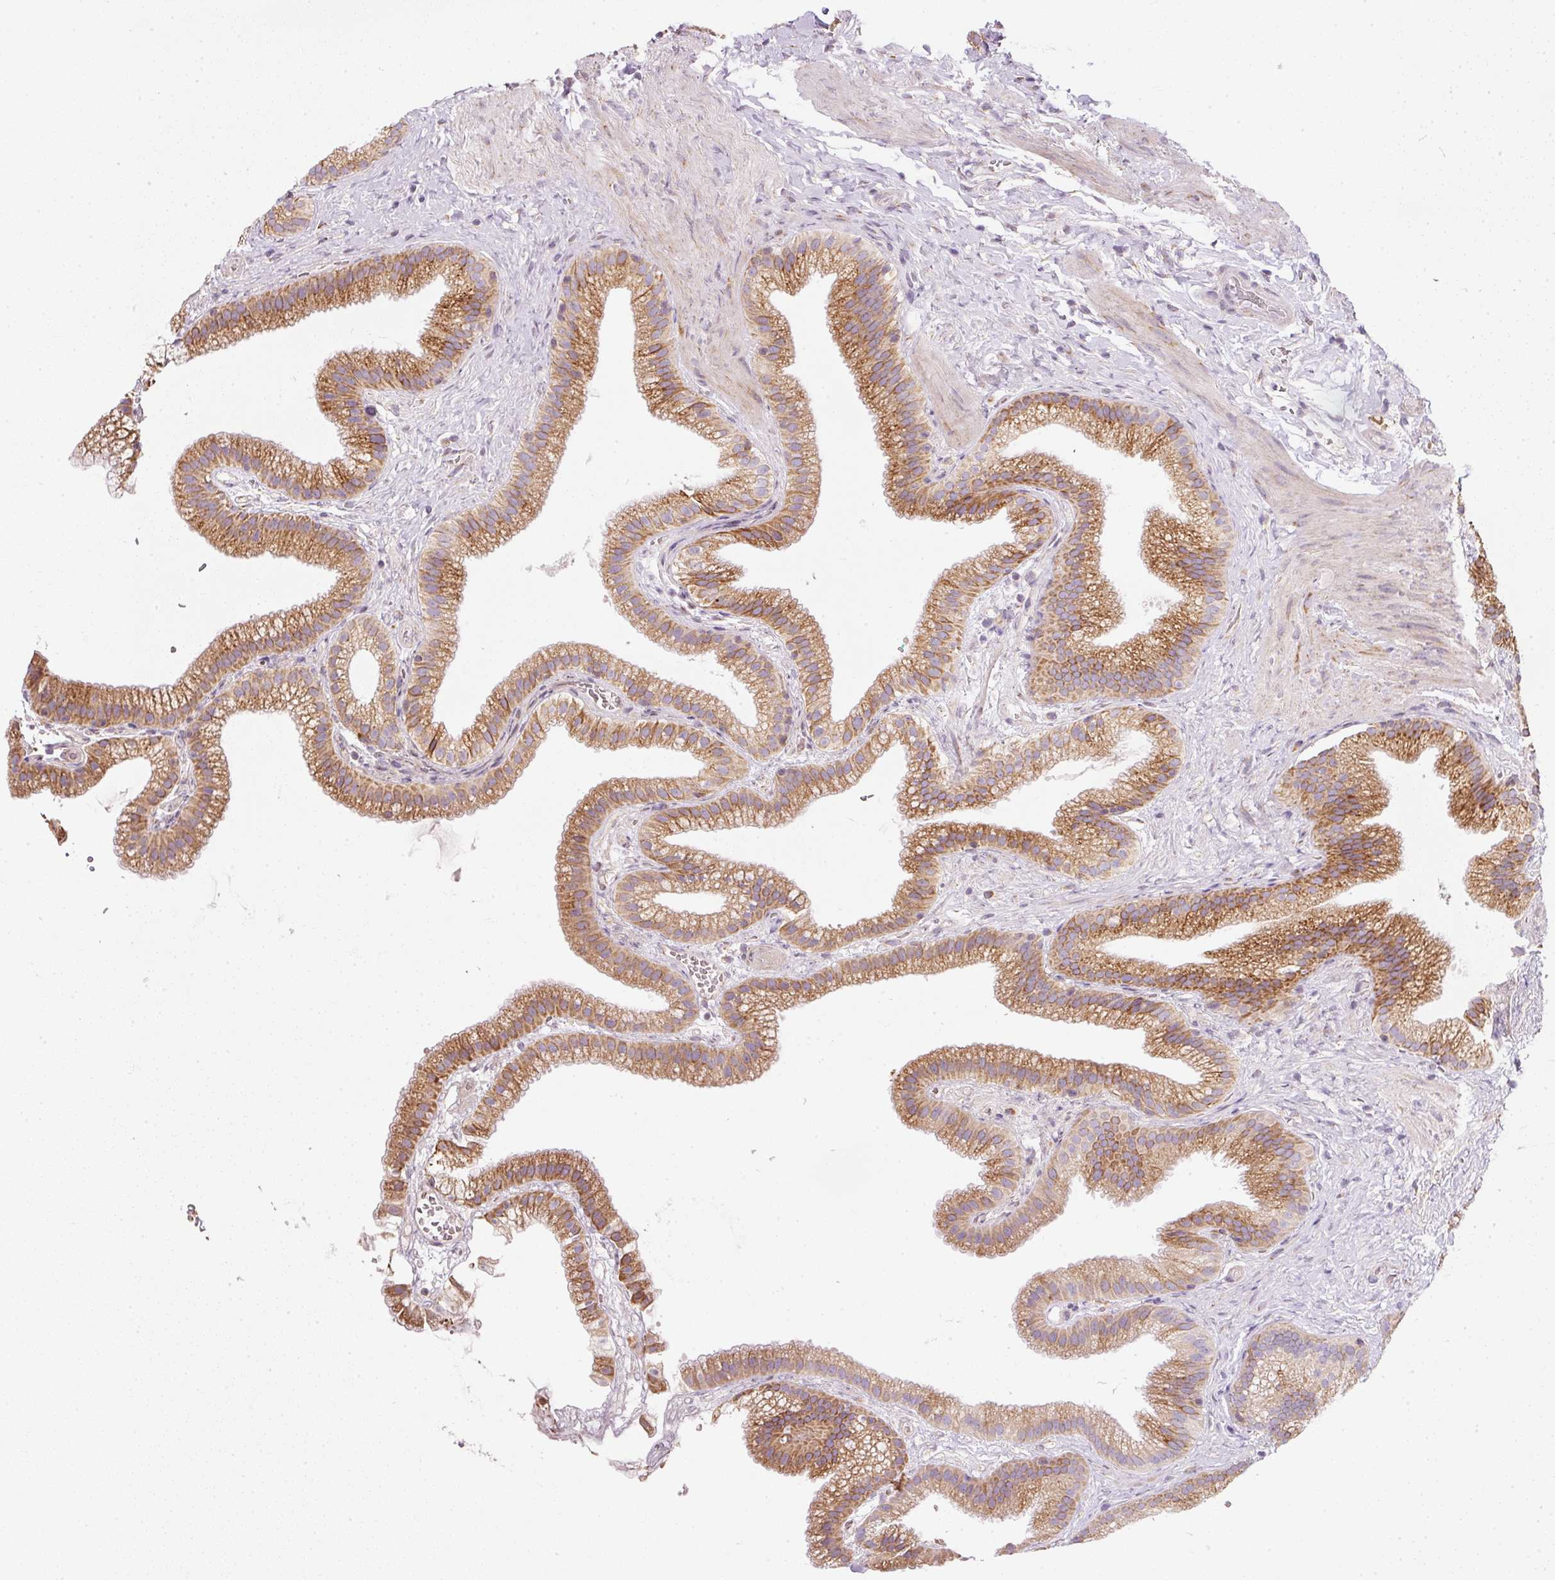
{"staining": {"intensity": "moderate", "quantity": ">75%", "location": "cytoplasmic/membranous"}, "tissue": "gallbladder", "cell_type": "Glandular cells", "image_type": "normal", "snomed": [{"axis": "morphology", "description": "Normal tissue, NOS"}, {"axis": "topography", "description": "Gallbladder"}], "caption": "Approximately >75% of glandular cells in unremarkable gallbladder exhibit moderate cytoplasmic/membranous protein expression as visualized by brown immunohistochemical staining.", "gene": "MORN4", "patient": {"sex": "female", "age": 63}}